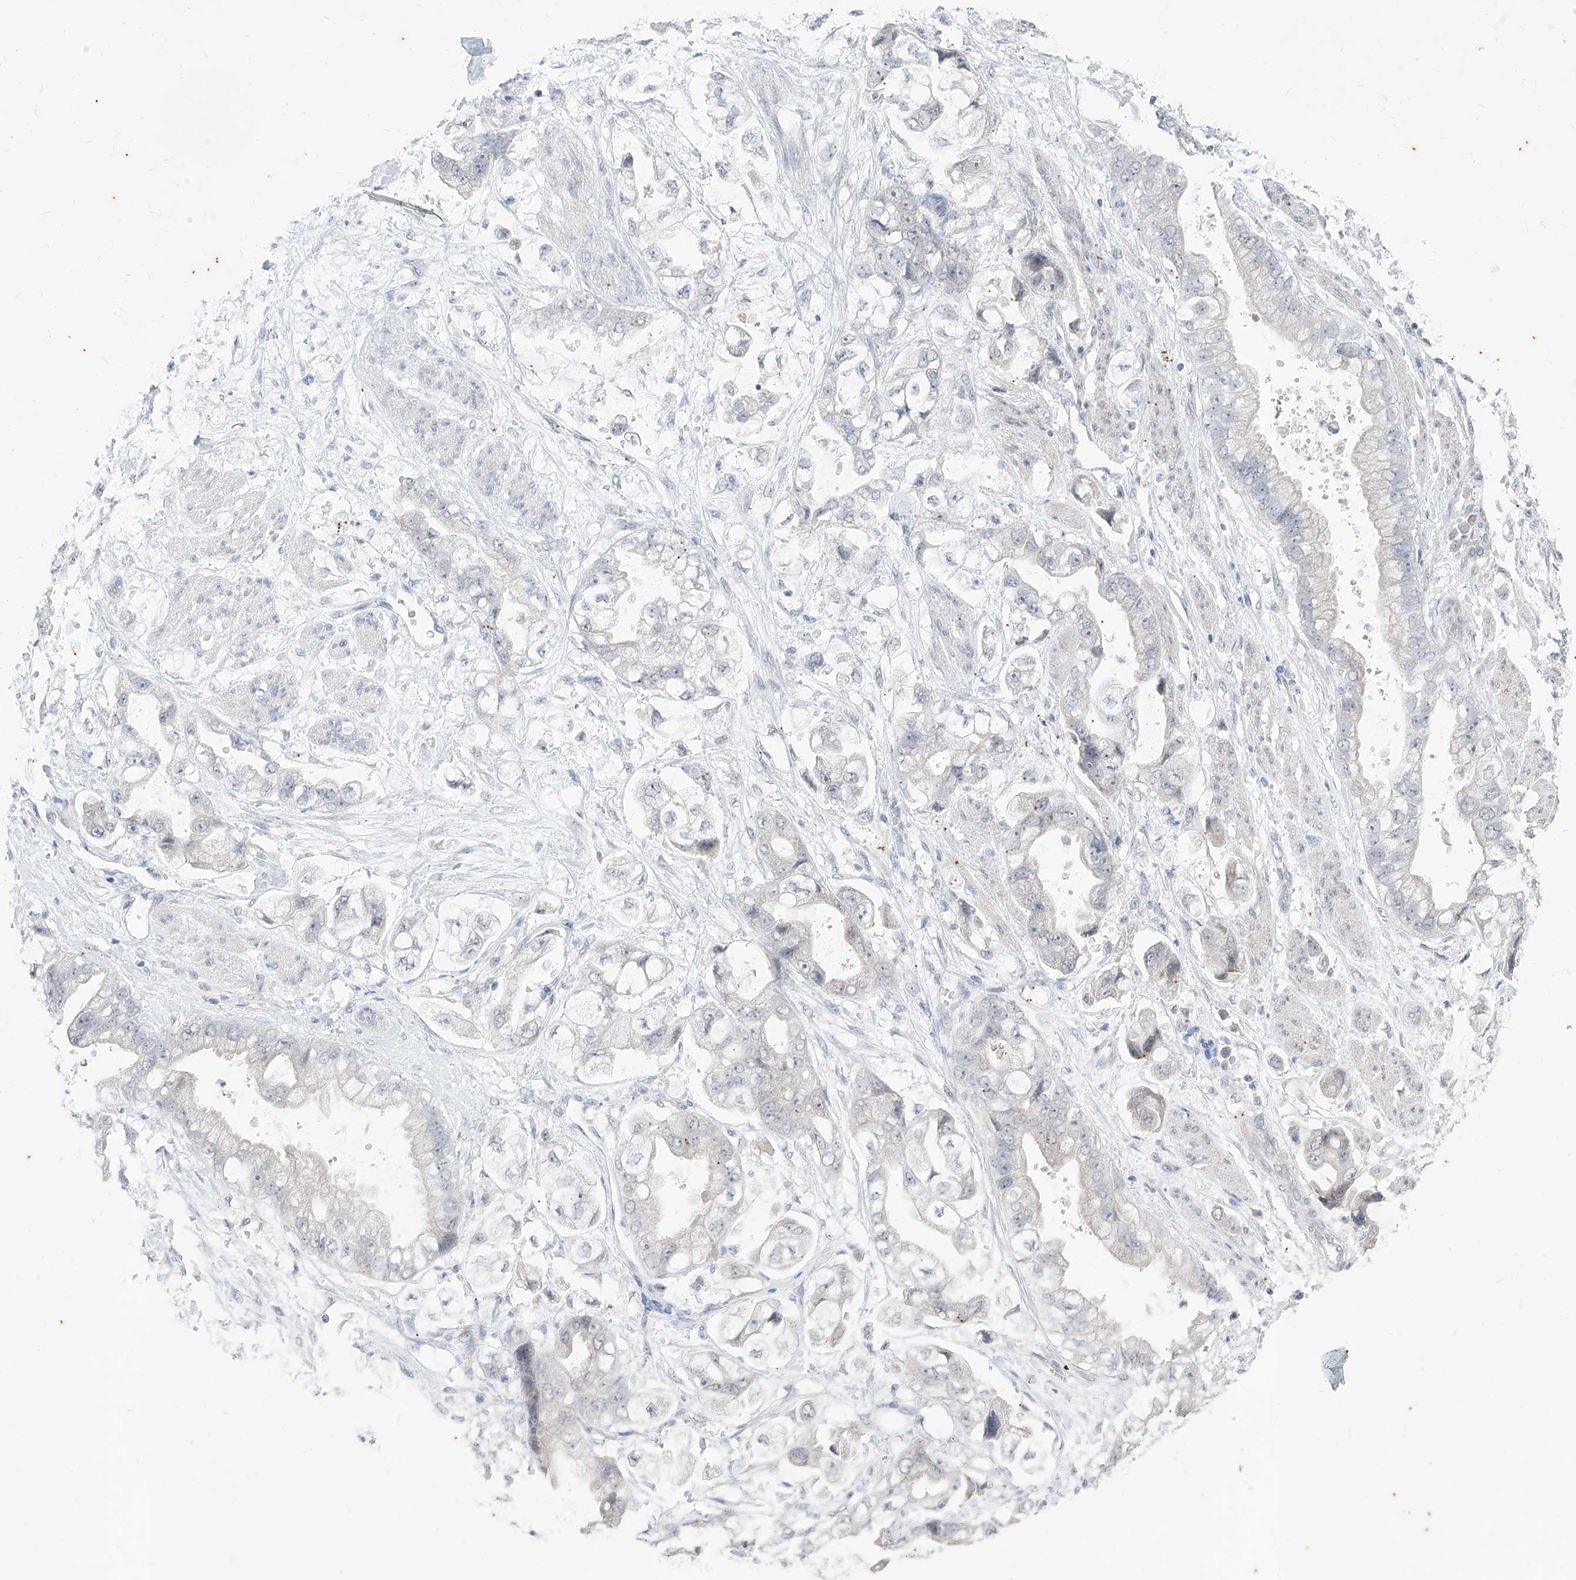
{"staining": {"intensity": "negative", "quantity": "none", "location": "none"}, "tissue": "stomach cancer", "cell_type": "Tumor cells", "image_type": "cancer", "snomed": [{"axis": "morphology", "description": "Adenocarcinoma, NOS"}, {"axis": "topography", "description": "Stomach"}], "caption": "Immunohistochemical staining of stomach adenocarcinoma exhibits no significant expression in tumor cells.", "gene": "PHF20L1", "patient": {"sex": "male", "age": 62}}